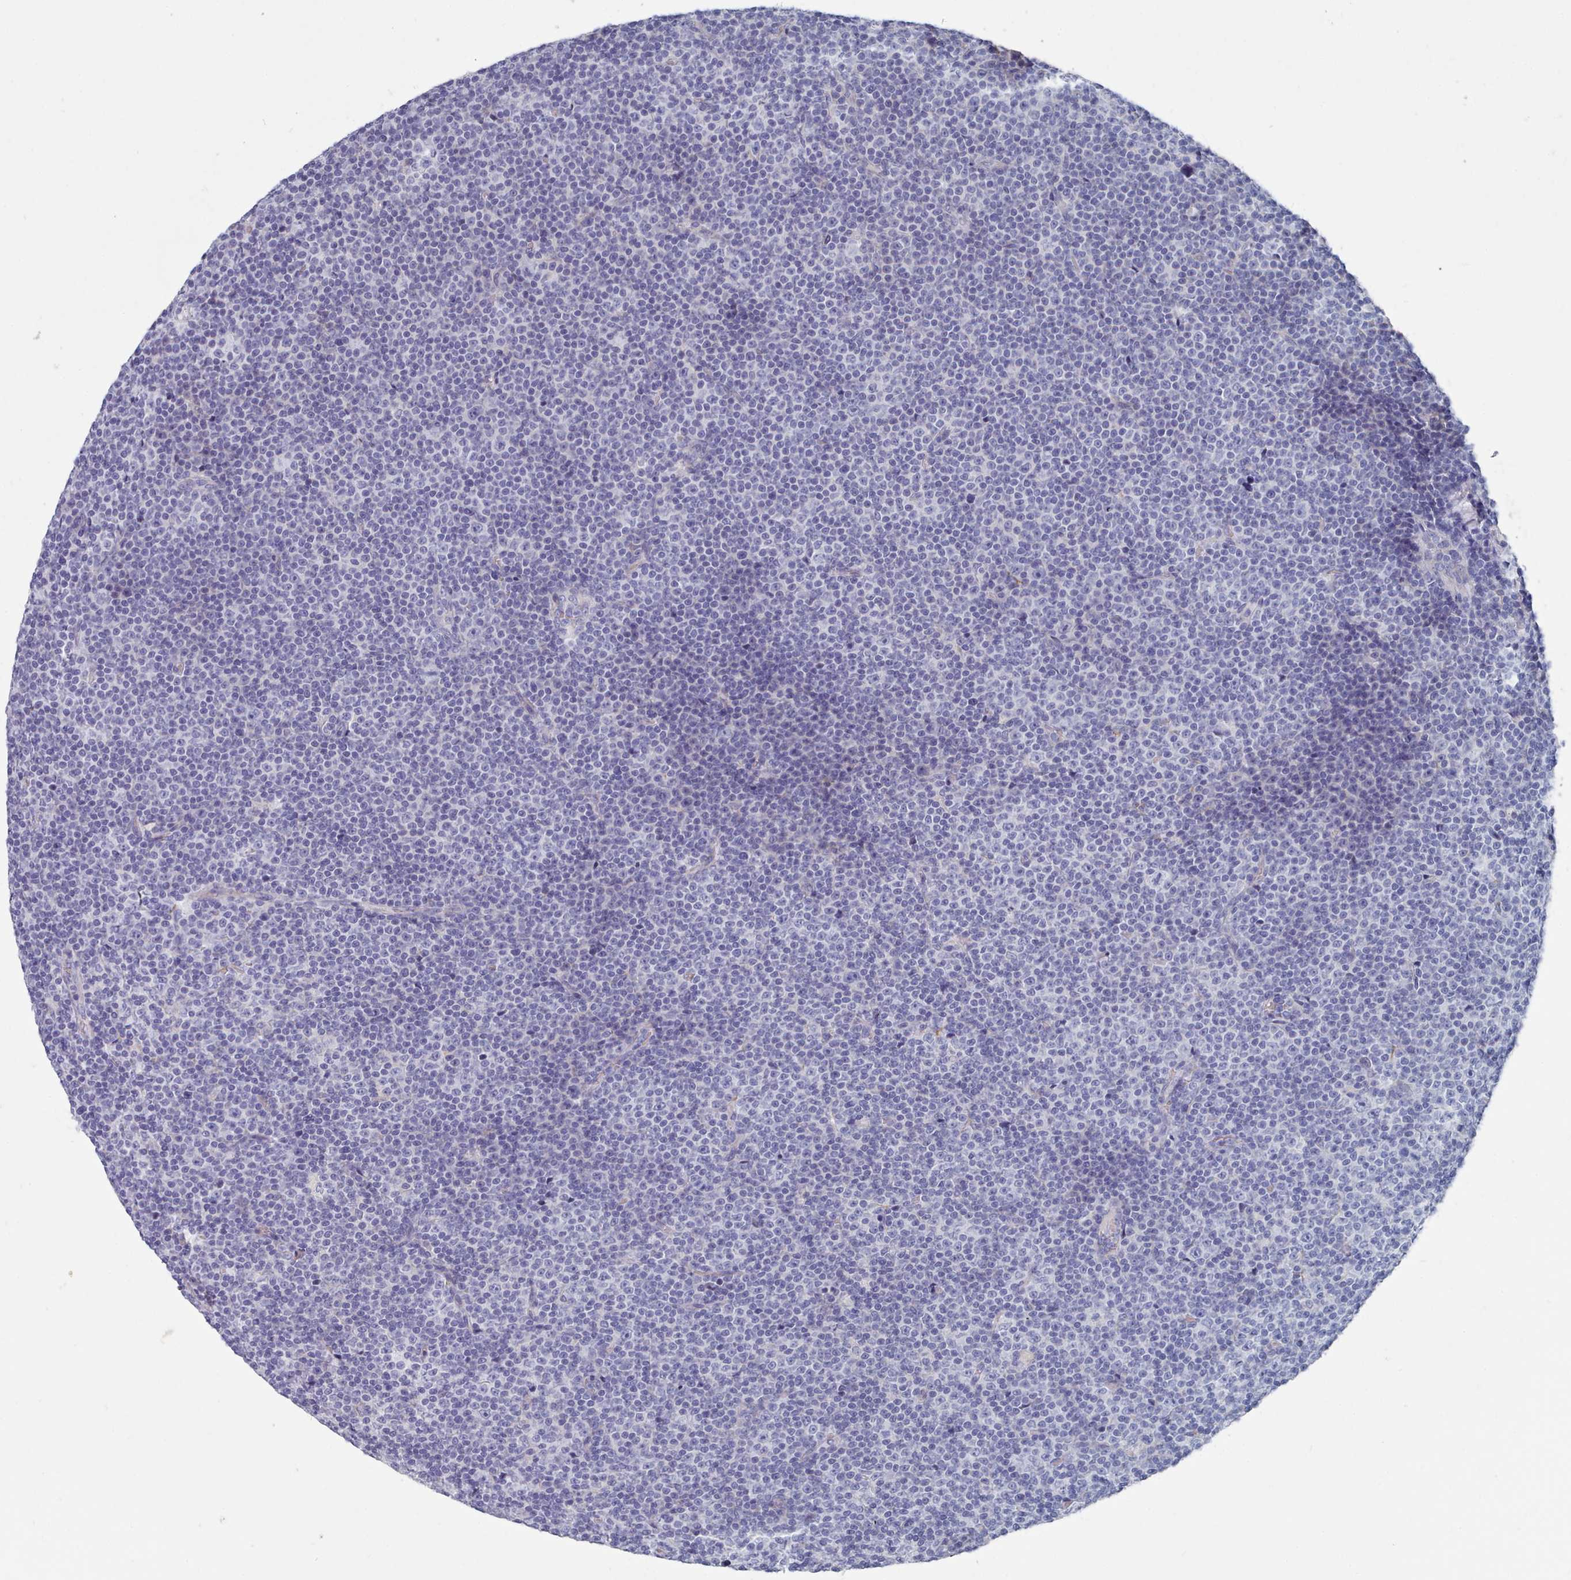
{"staining": {"intensity": "negative", "quantity": "none", "location": "none"}, "tissue": "lymphoma", "cell_type": "Tumor cells", "image_type": "cancer", "snomed": [{"axis": "morphology", "description": "Malignant lymphoma, non-Hodgkin's type, Low grade"}, {"axis": "topography", "description": "Lymph node"}], "caption": "Protein analysis of lymphoma exhibits no significant staining in tumor cells.", "gene": "PDE4C", "patient": {"sex": "female", "age": 67}}